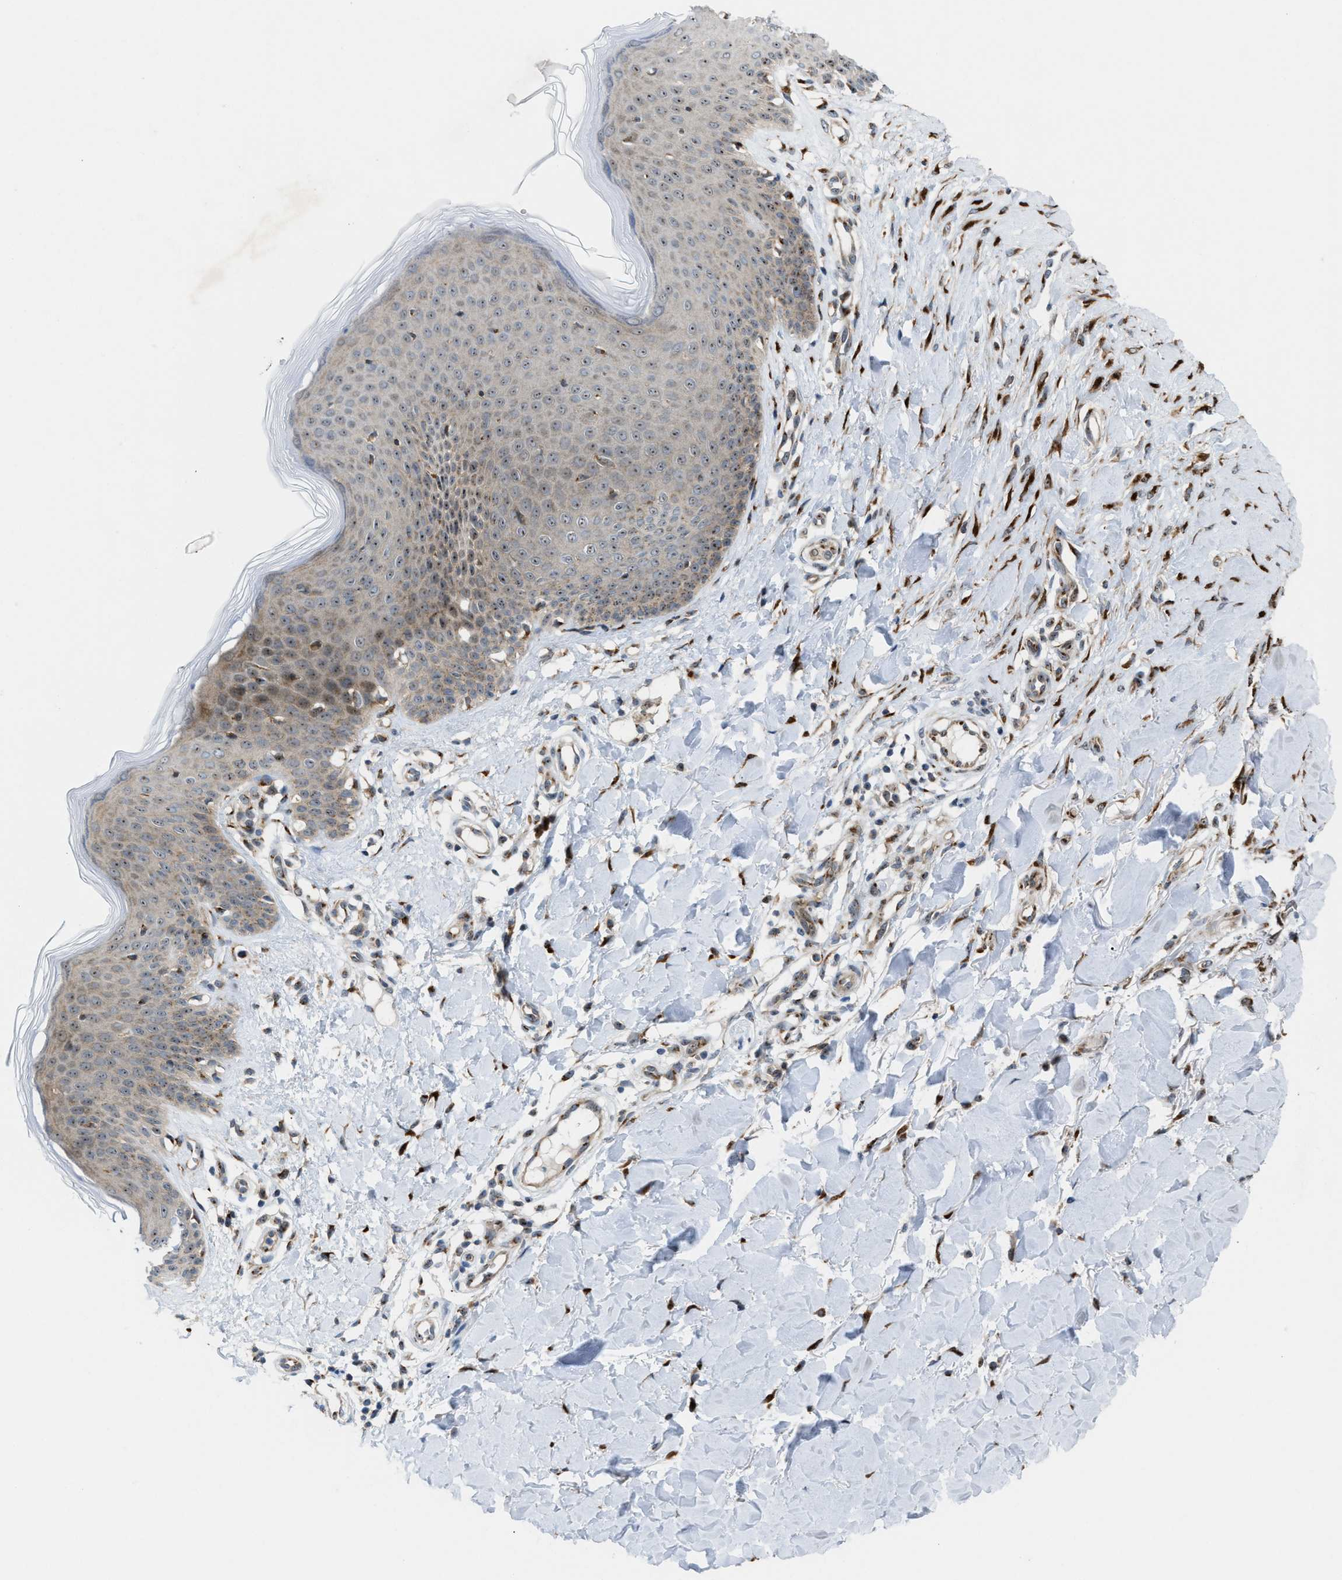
{"staining": {"intensity": "moderate", "quantity": ">75%", "location": "cytoplasmic/membranous"}, "tissue": "skin", "cell_type": "Fibroblasts", "image_type": "normal", "snomed": [{"axis": "morphology", "description": "Normal tissue, NOS"}, {"axis": "topography", "description": "Skin"}], "caption": "Immunohistochemistry micrograph of normal human skin stained for a protein (brown), which displays medium levels of moderate cytoplasmic/membranous expression in approximately >75% of fibroblasts.", "gene": "SLC38A10", "patient": {"sex": "male", "age": 41}}